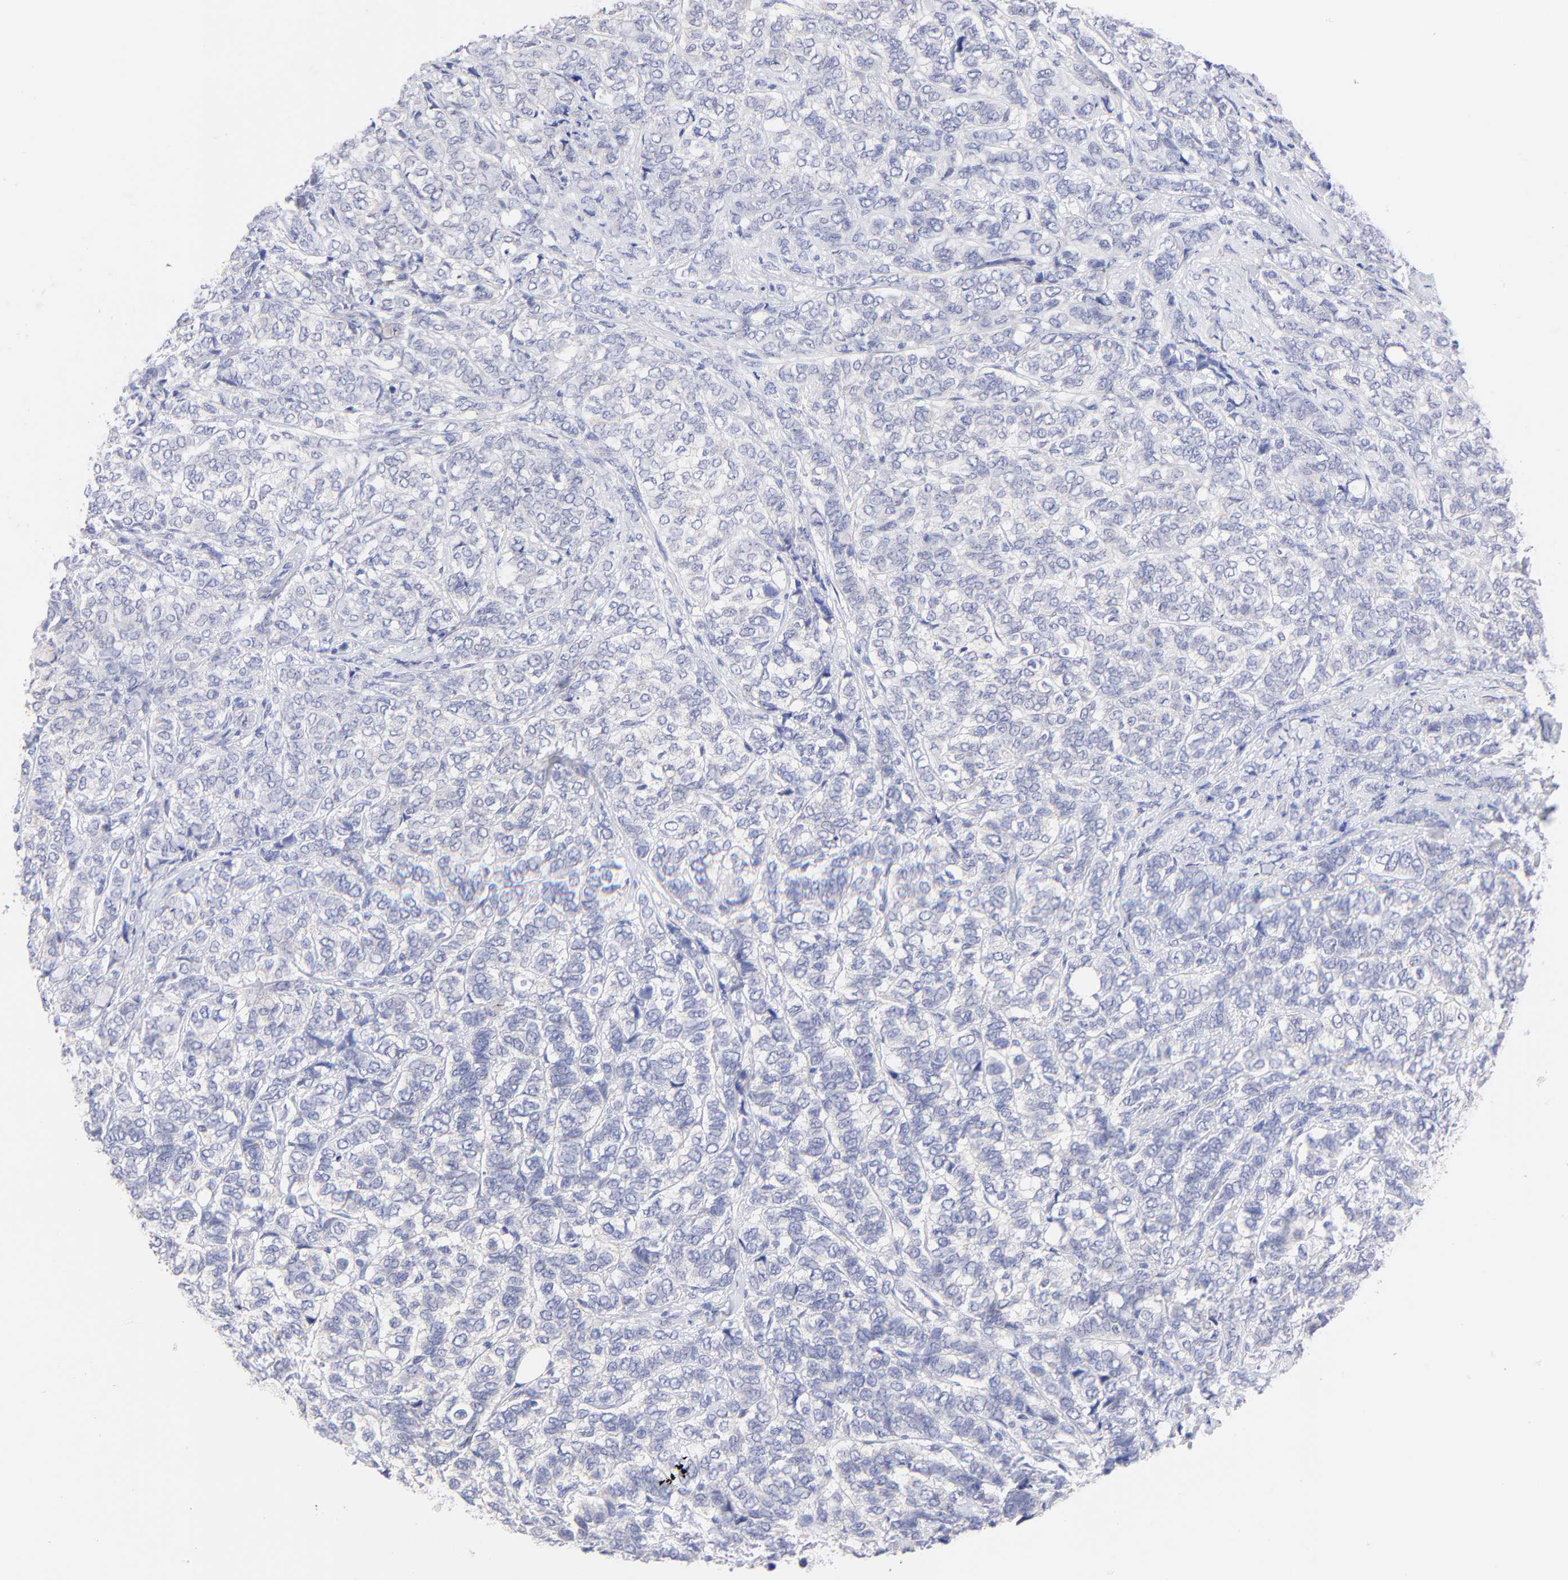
{"staining": {"intensity": "negative", "quantity": "none", "location": "none"}, "tissue": "breast cancer", "cell_type": "Tumor cells", "image_type": "cancer", "snomed": [{"axis": "morphology", "description": "Lobular carcinoma"}, {"axis": "topography", "description": "Breast"}], "caption": "Immunohistochemical staining of human lobular carcinoma (breast) displays no significant expression in tumor cells.", "gene": "EBP", "patient": {"sex": "female", "age": 60}}